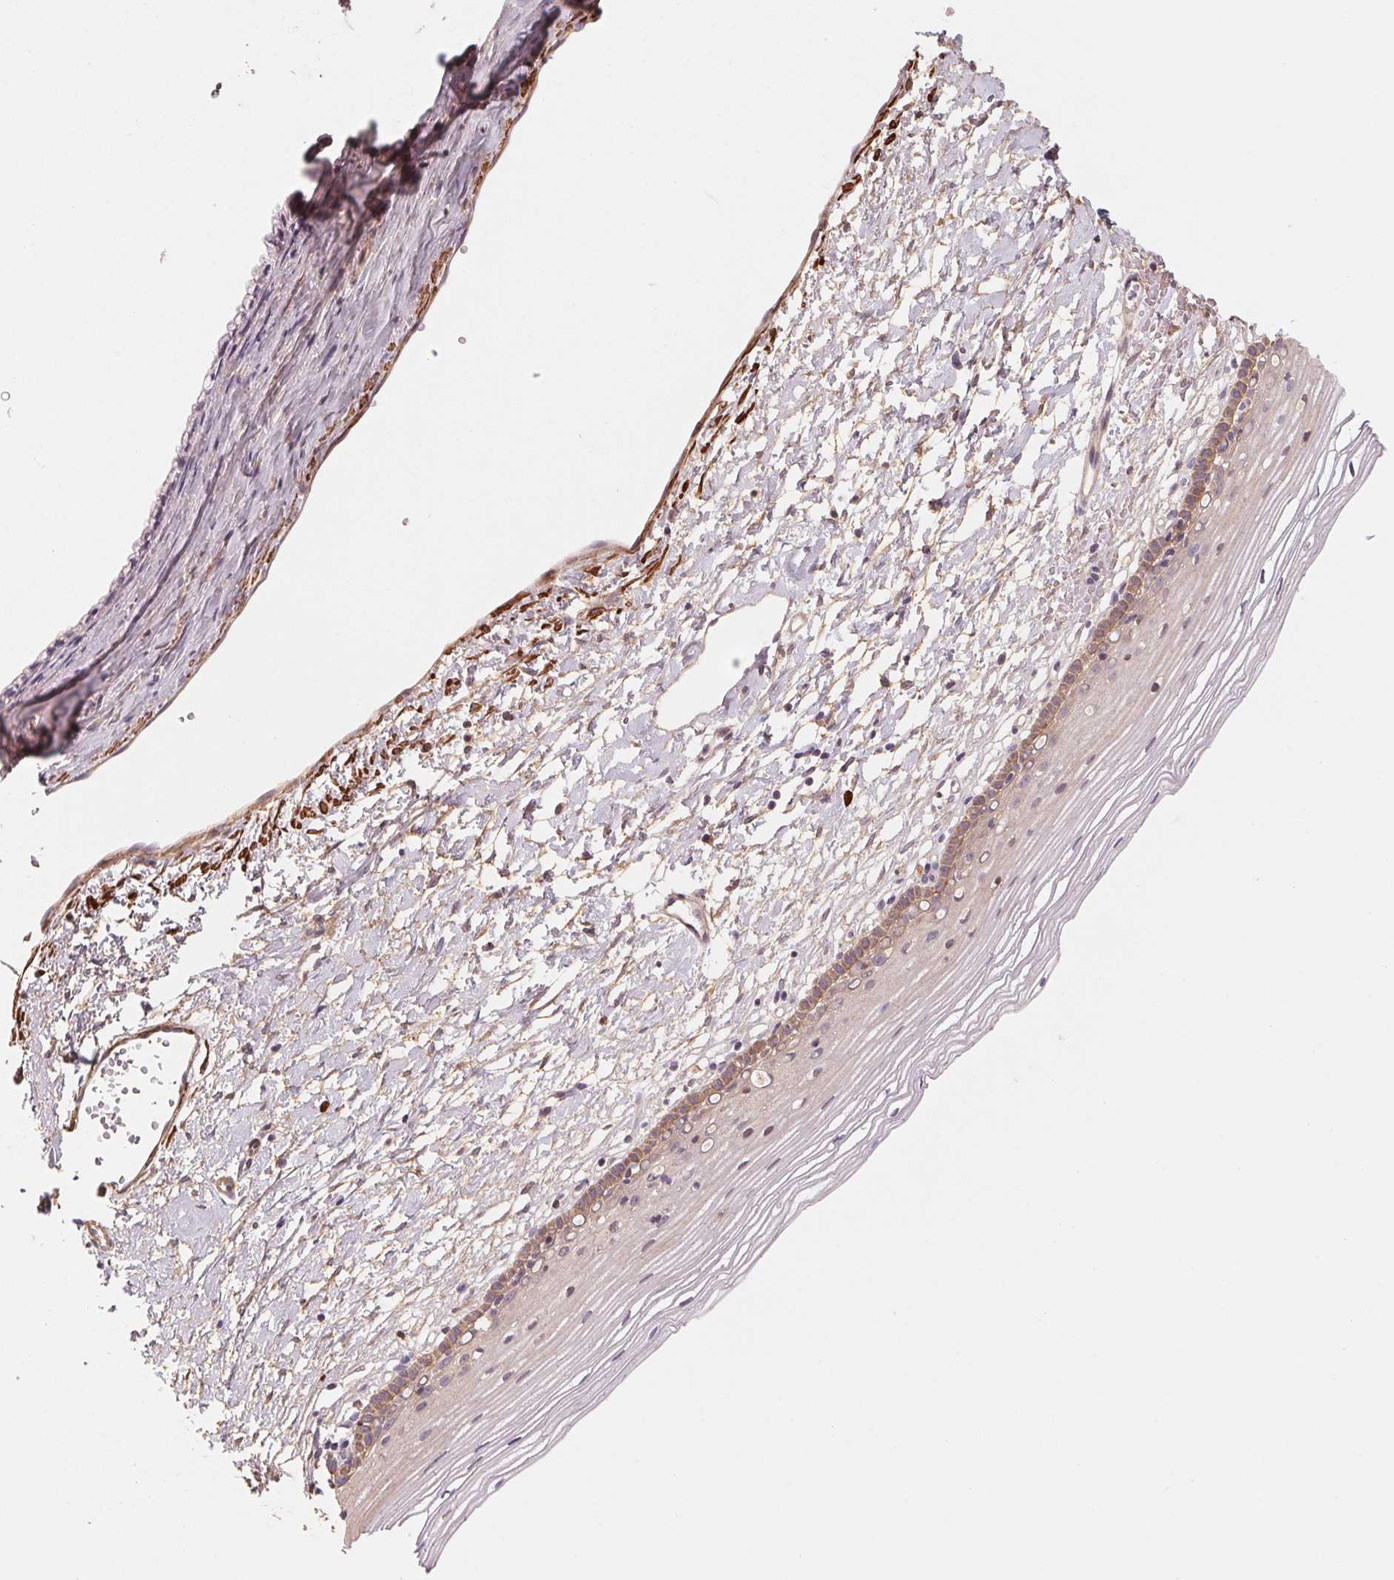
{"staining": {"intensity": "weak", "quantity": "25%-75%", "location": "cytoplasmic/membranous"}, "tissue": "cervix", "cell_type": "Glandular cells", "image_type": "normal", "snomed": [{"axis": "morphology", "description": "Normal tissue, NOS"}, {"axis": "topography", "description": "Cervix"}], "caption": "A high-resolution micrograph shows immunohistochemistry staining of benign cervix, which displays weak cytoplasmic/membranous expression in about 25%-75% of glandular cells. Nuclei are stained in blue.", "gene": "CCDC112", "patient": {"sex": "female", "age": 40}}